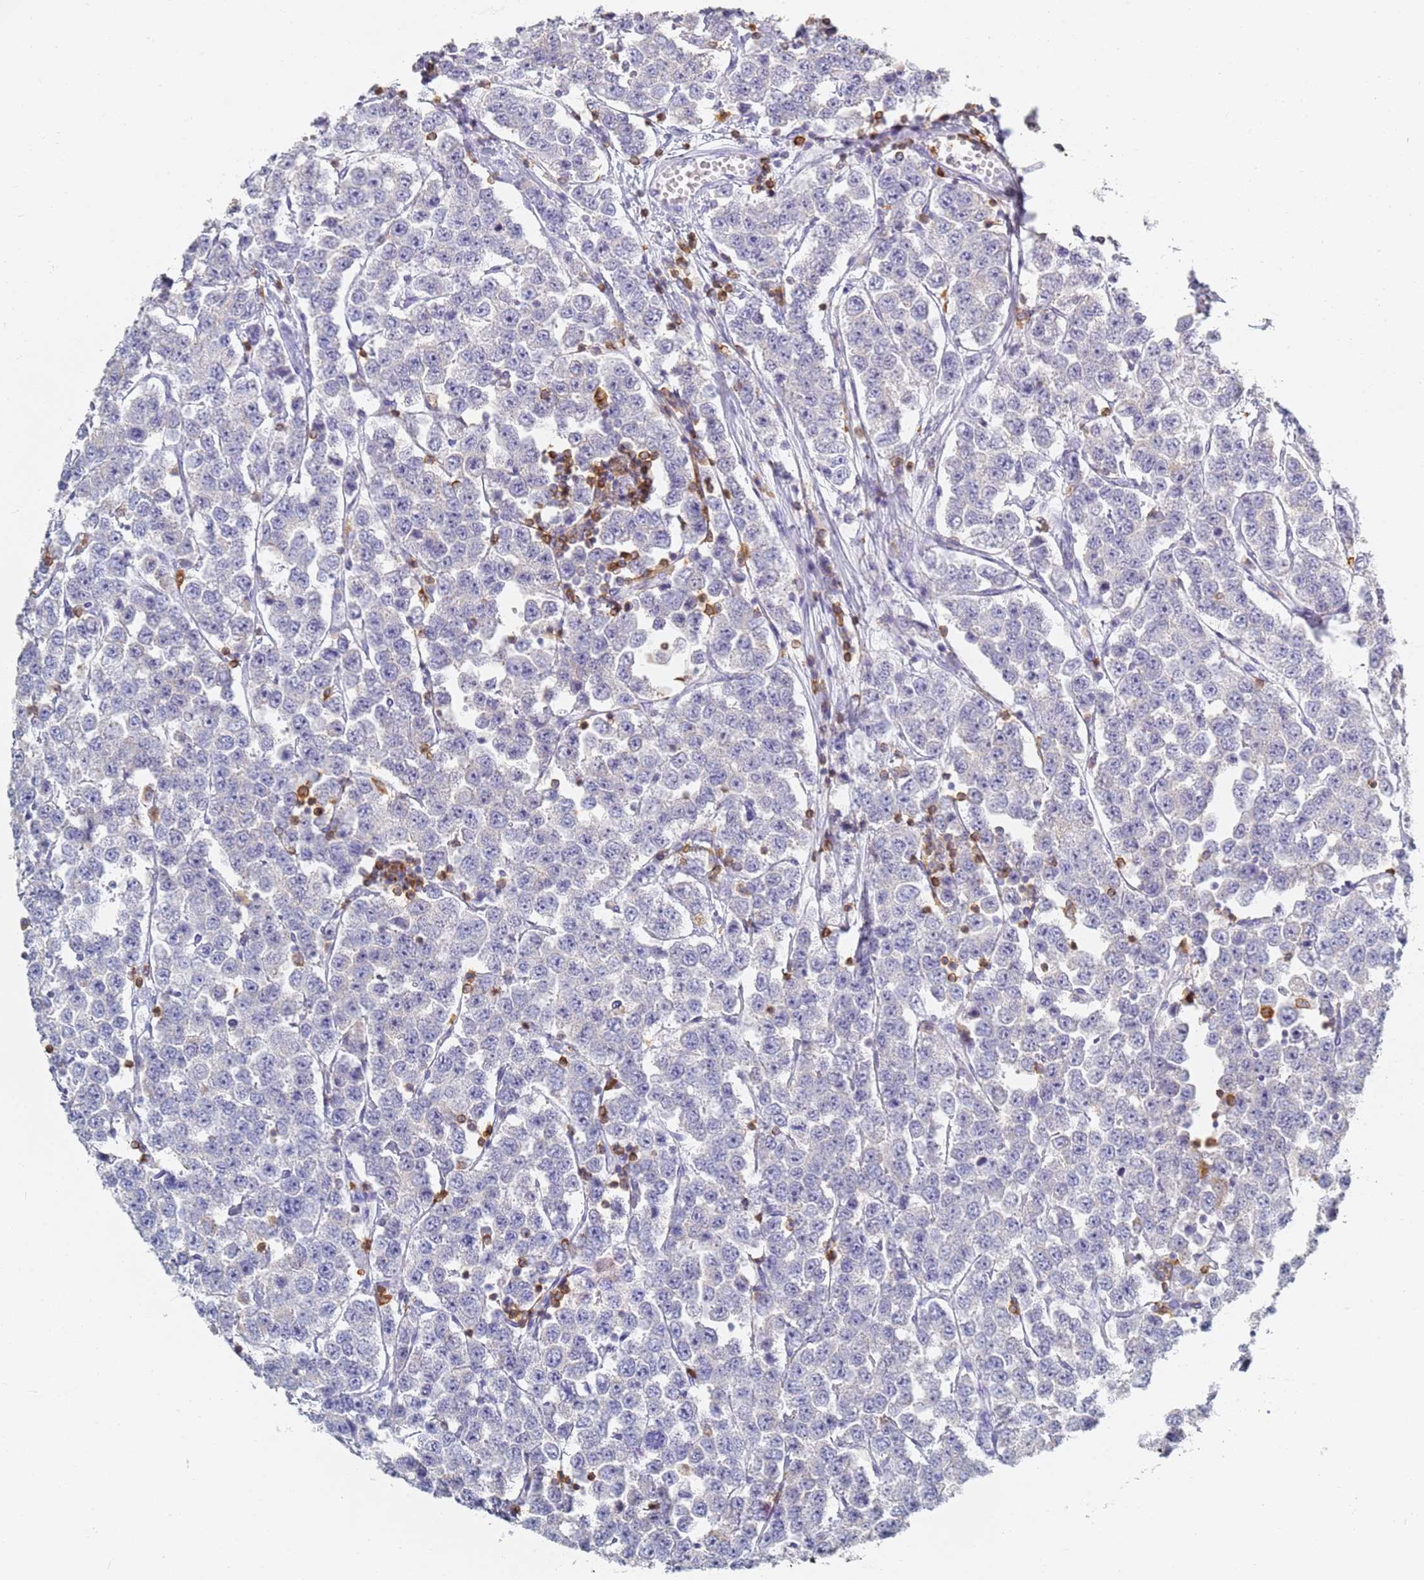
{"staining": {"intensity": "negative", "quantity": "none", "location": "none"}, "tissue": "testis cancer", "cell_type": "Tumor cells", "image_type": "cancer", "snomed": [{"axis": "morphology", "description": "Seminoma, NOS"}, {"axis": "topography", "description": "Testis"}], "caption": "Immunohistochemical staining of testis cancer (seminoma) demonstrates no significant positivity in tumor cells.", "gene": "BIN2", "patient": {"sex": "male", "age": 28}}